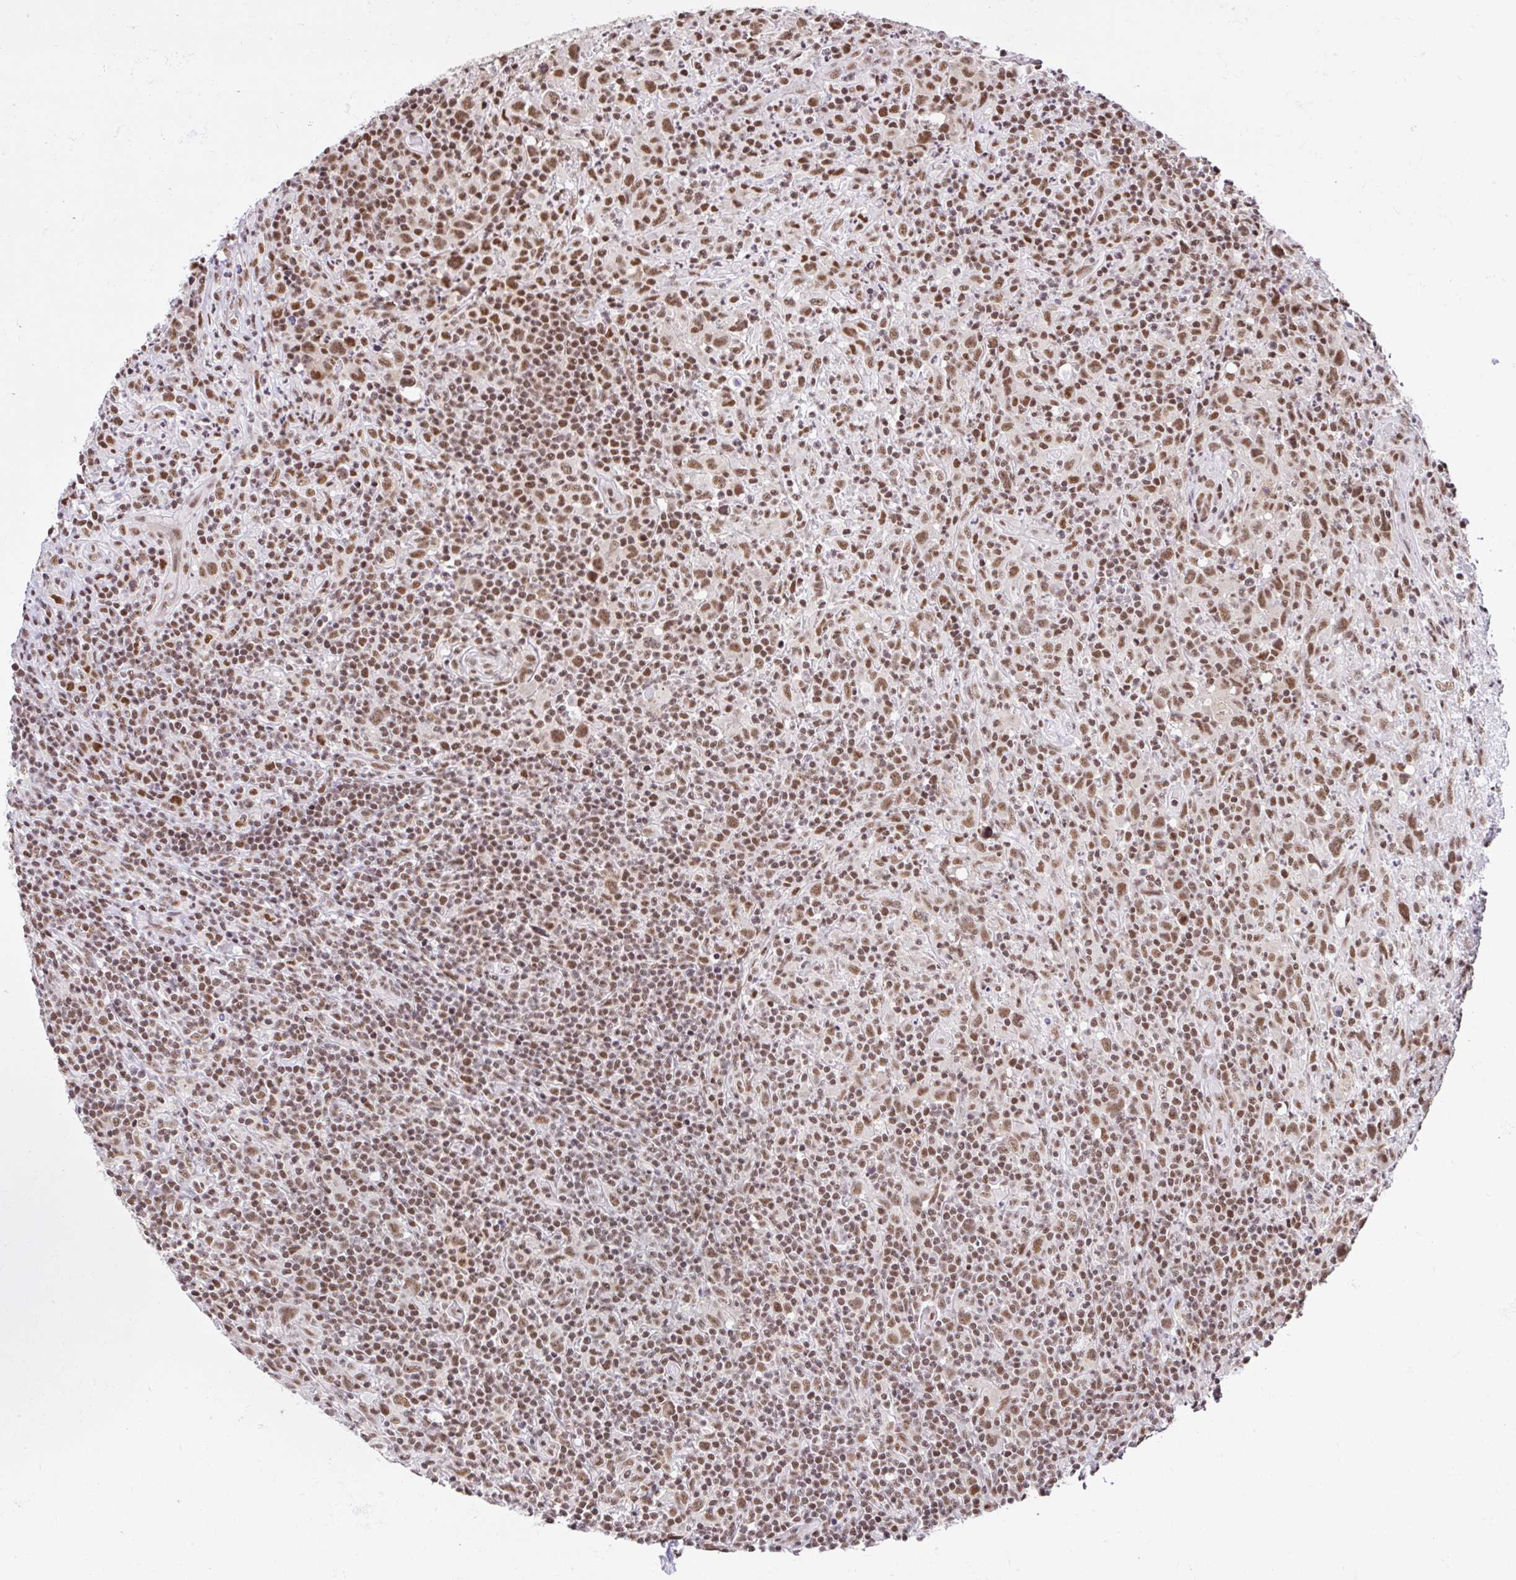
{"staining": {"intensity": "moderate", "quantity": ">75%", "location": "nuclear"}, "tissue": "lymphoma", "cell_type": "Tumor cells", "image_type": "cancer", "snomed": [{"axis": "morphology", "description": "Hodgkin's disease, NOS"}, {"axis": "topography", "description": "Lymph node"}], "caption": "Tumor cells reveal moderate nuclear expression in approximately >75% of cells in Hodgkin's disease. The protein is shown in brown color, while the nuclei are stained blue.", "gene": "CCDC12", "patient": {"sex": "female", "age": 18}}